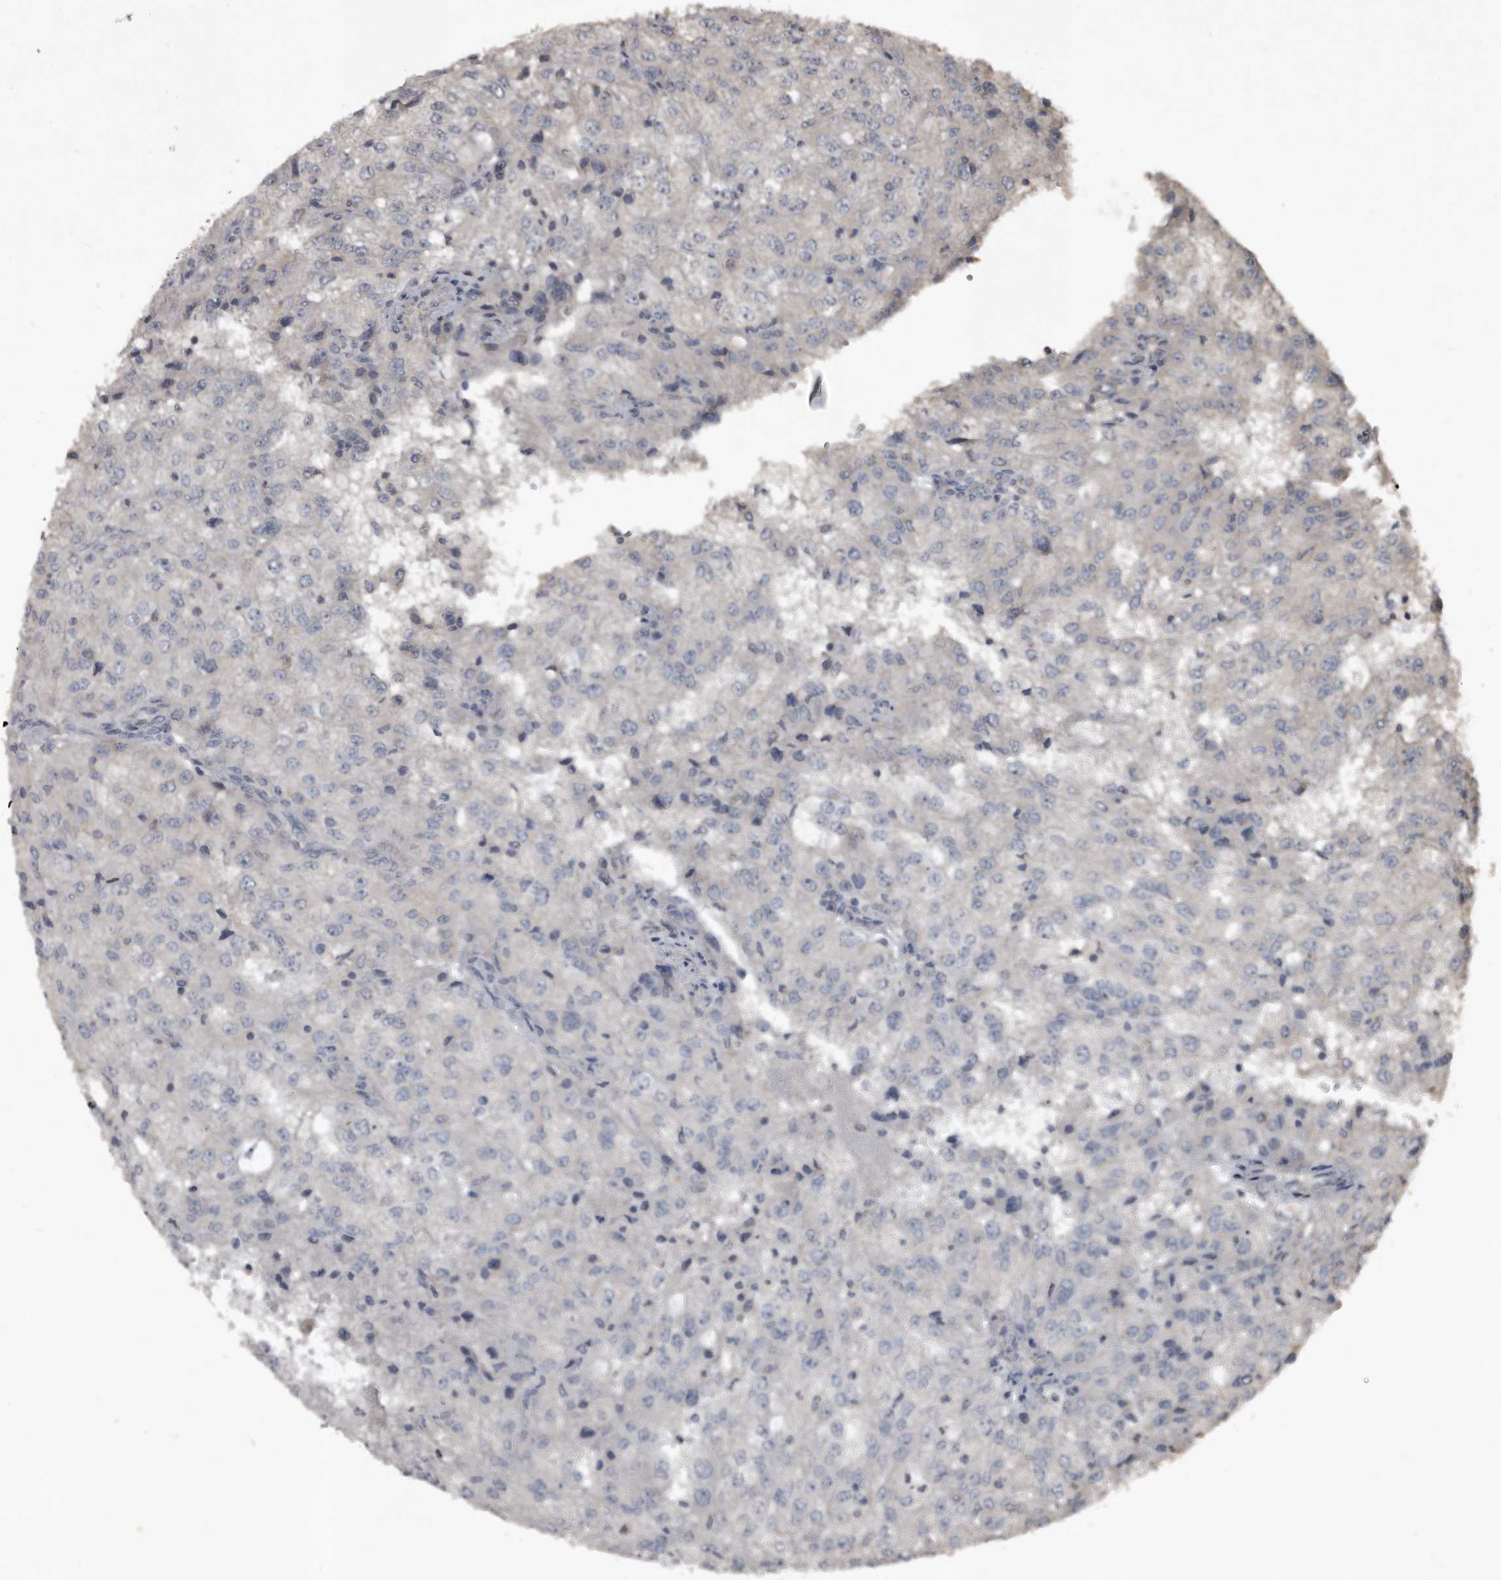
{"staining": {"intensity": "negative", "quantity": "none", "location": "none"}, "tissue": "renal cancer", "cell_type": "Tumor cells", "image_type": "cancer", "snomed": [{"axis": "morphology", "description": "Adenocarcinoma, NOS"}, {"axis": "topography", "description": "Kidney"}], "caption": "IHC image of neoplastic tissue: human renal adenocarcinoma stained with DAB (3,3'-diaminobenzidine) exhibits no significant protein expression in tumor cells.", "gene": "GREB1", "patient": {"sex": "female", "age": 54}}